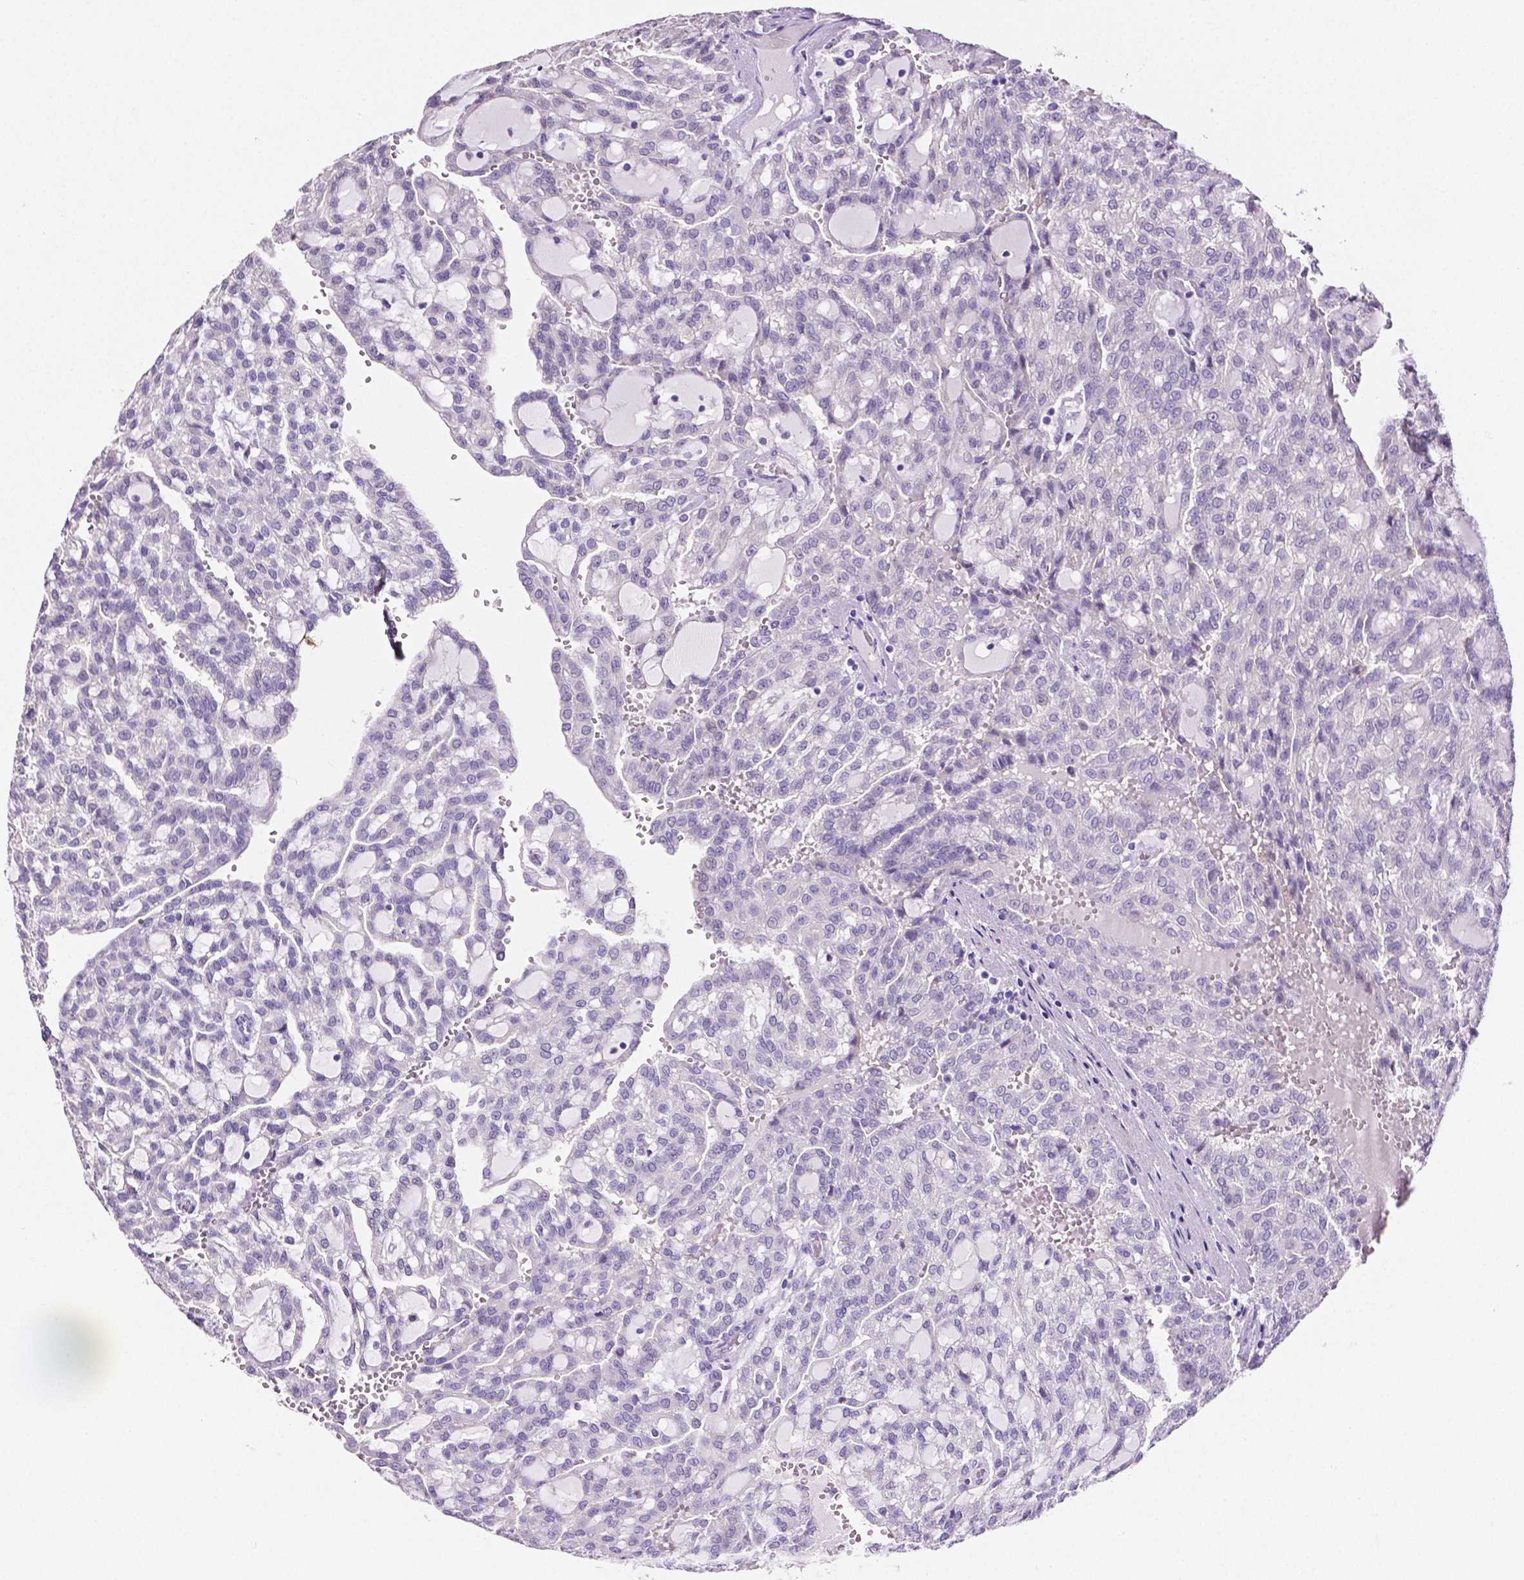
{"staining": {"intensity": "negative", "quantity": "none", "location": "none"}, "tissue": "renal cancer", "cell_type": "Tumor cells", "image_type": "cancer", "snomed": [{"axis": "morphology", "description": "Adenocarcinoma, NOS"}, {"axis": "topography", "description": "Kidney"}], "caption": "A micrograph of human adenocarcinoma (renal) is negative for staining in tumor cells. Brightfield microscopy of immunohistochemistry stained with DAB (brown) and hematoxylin (blue), captured at high magnification.", "gene": "SLC22A2", "patient": {"sex": "male", "age": 63}}